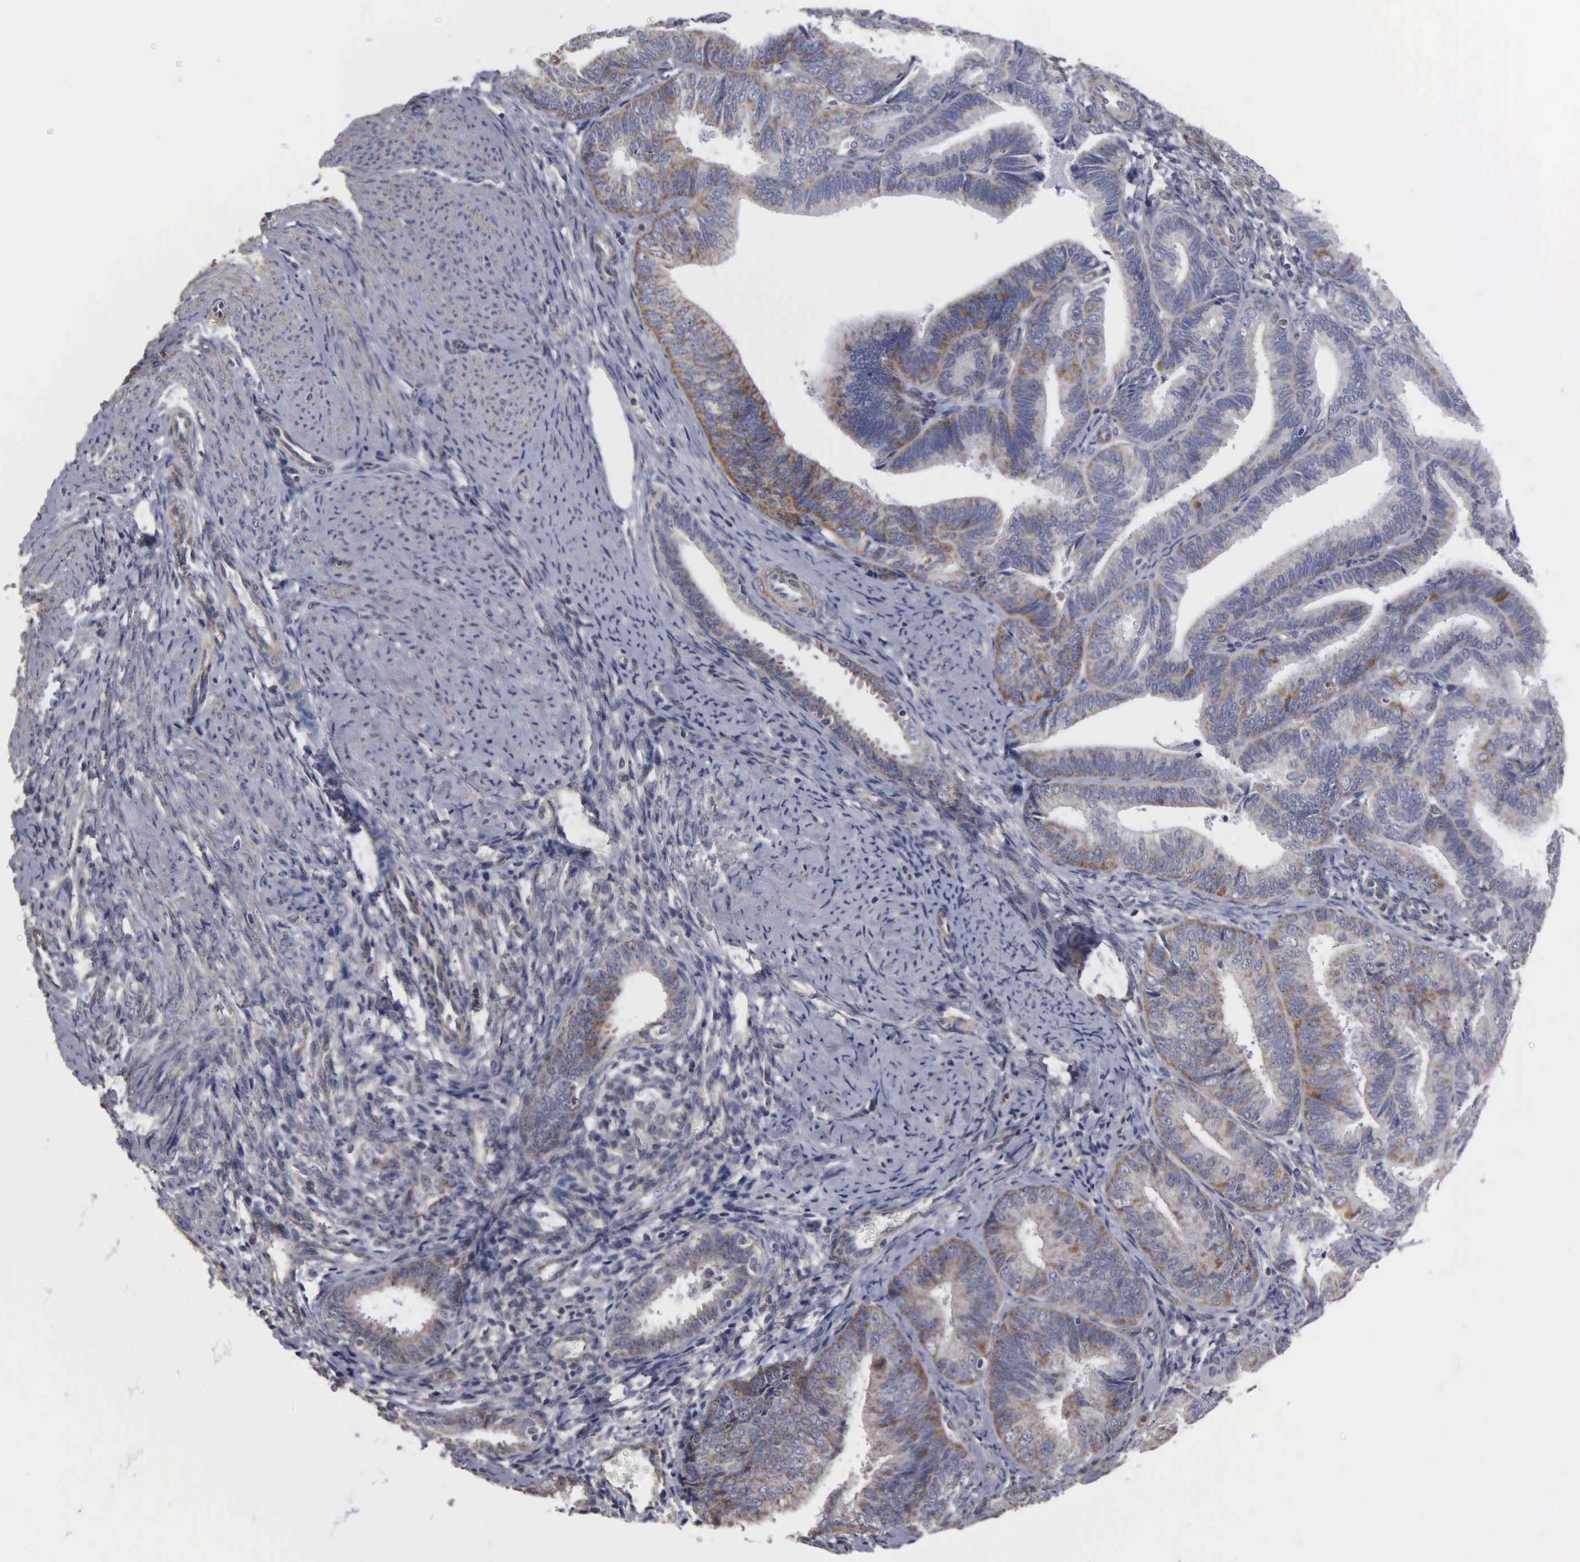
{"staining": {"intensity": "weak", "quantity": "25%-75%", "location": "cytoplasmic/membranous"}, "tissue": "endometrial cancer", "cell_type": "Tumor cells", "image_type": "cancer", "snomed": [{"axis": "morphology", "description": "Adenocarcinoma, NOS"}, {"axis": "topography", "description": "Endometrium"}], "caption": "This photomicrograph demonstrates endometrial cancer (adenocarcinoma) stained with IHC to label a protein in brown. The cytoplasmic/membranous of tumor cells show weak positivity for the protein. Nuclei are counter-stained blue.", "gene": "NGDN", "patient": {"sex": "female", "age": 63}}